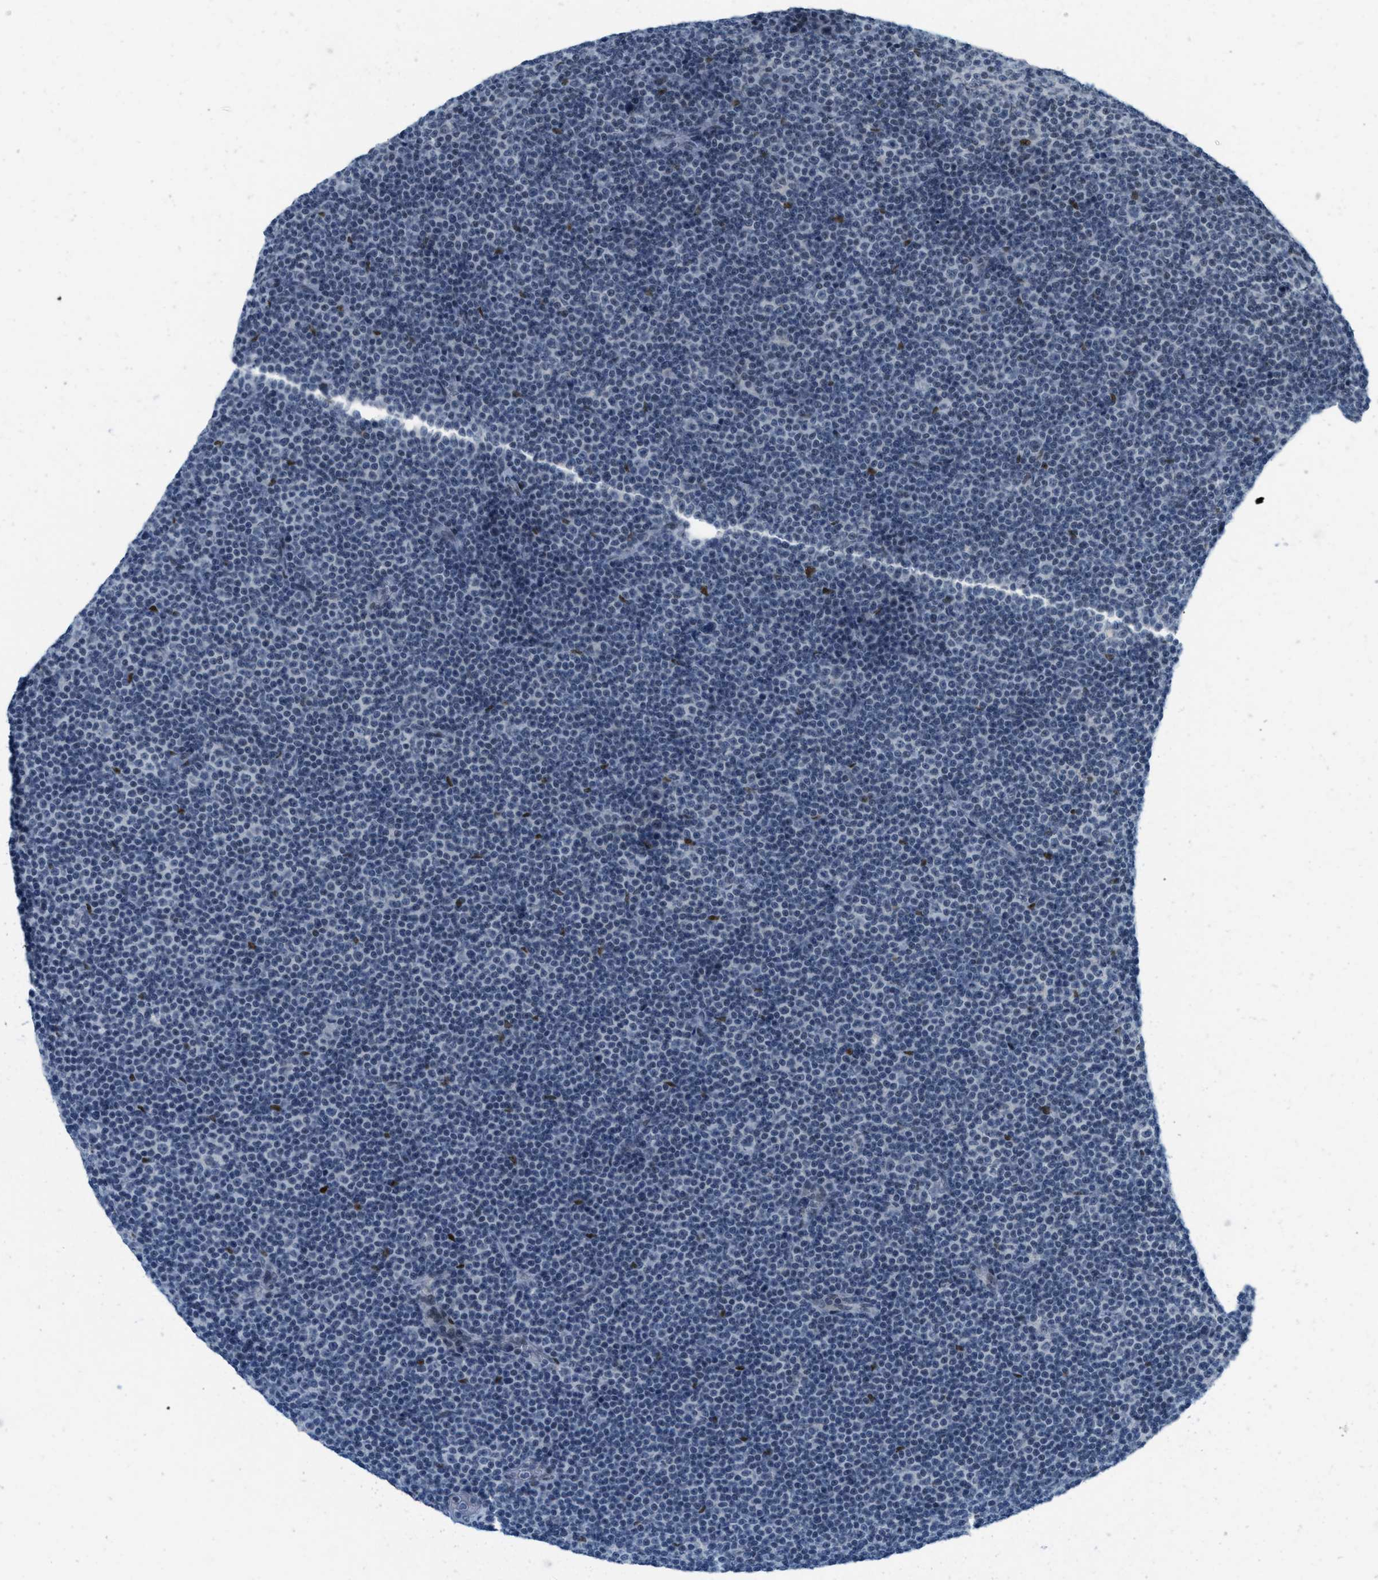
{"staining": {"intensity": "negative", "quantity": "none", "location": "none"}, "tissue": "lymphoma", "cell_type": "Tumor cells", "image_type": "cancer", "snomed": [{"axis": "morphology", "description": "Malignant lymphoma, non-Hodgkin's type, Low grade"}, {"axis": "topography", "description": "Lymph node"}], "caption": "Malignant lymphoma, non-Hodgkin's type (low-grade) stained for a protein using immunohistochemistry (IHC) demonstrates no staining tumor cells.", "gene": "PBX1", "patient": {"sex": "female", "age": 67}}